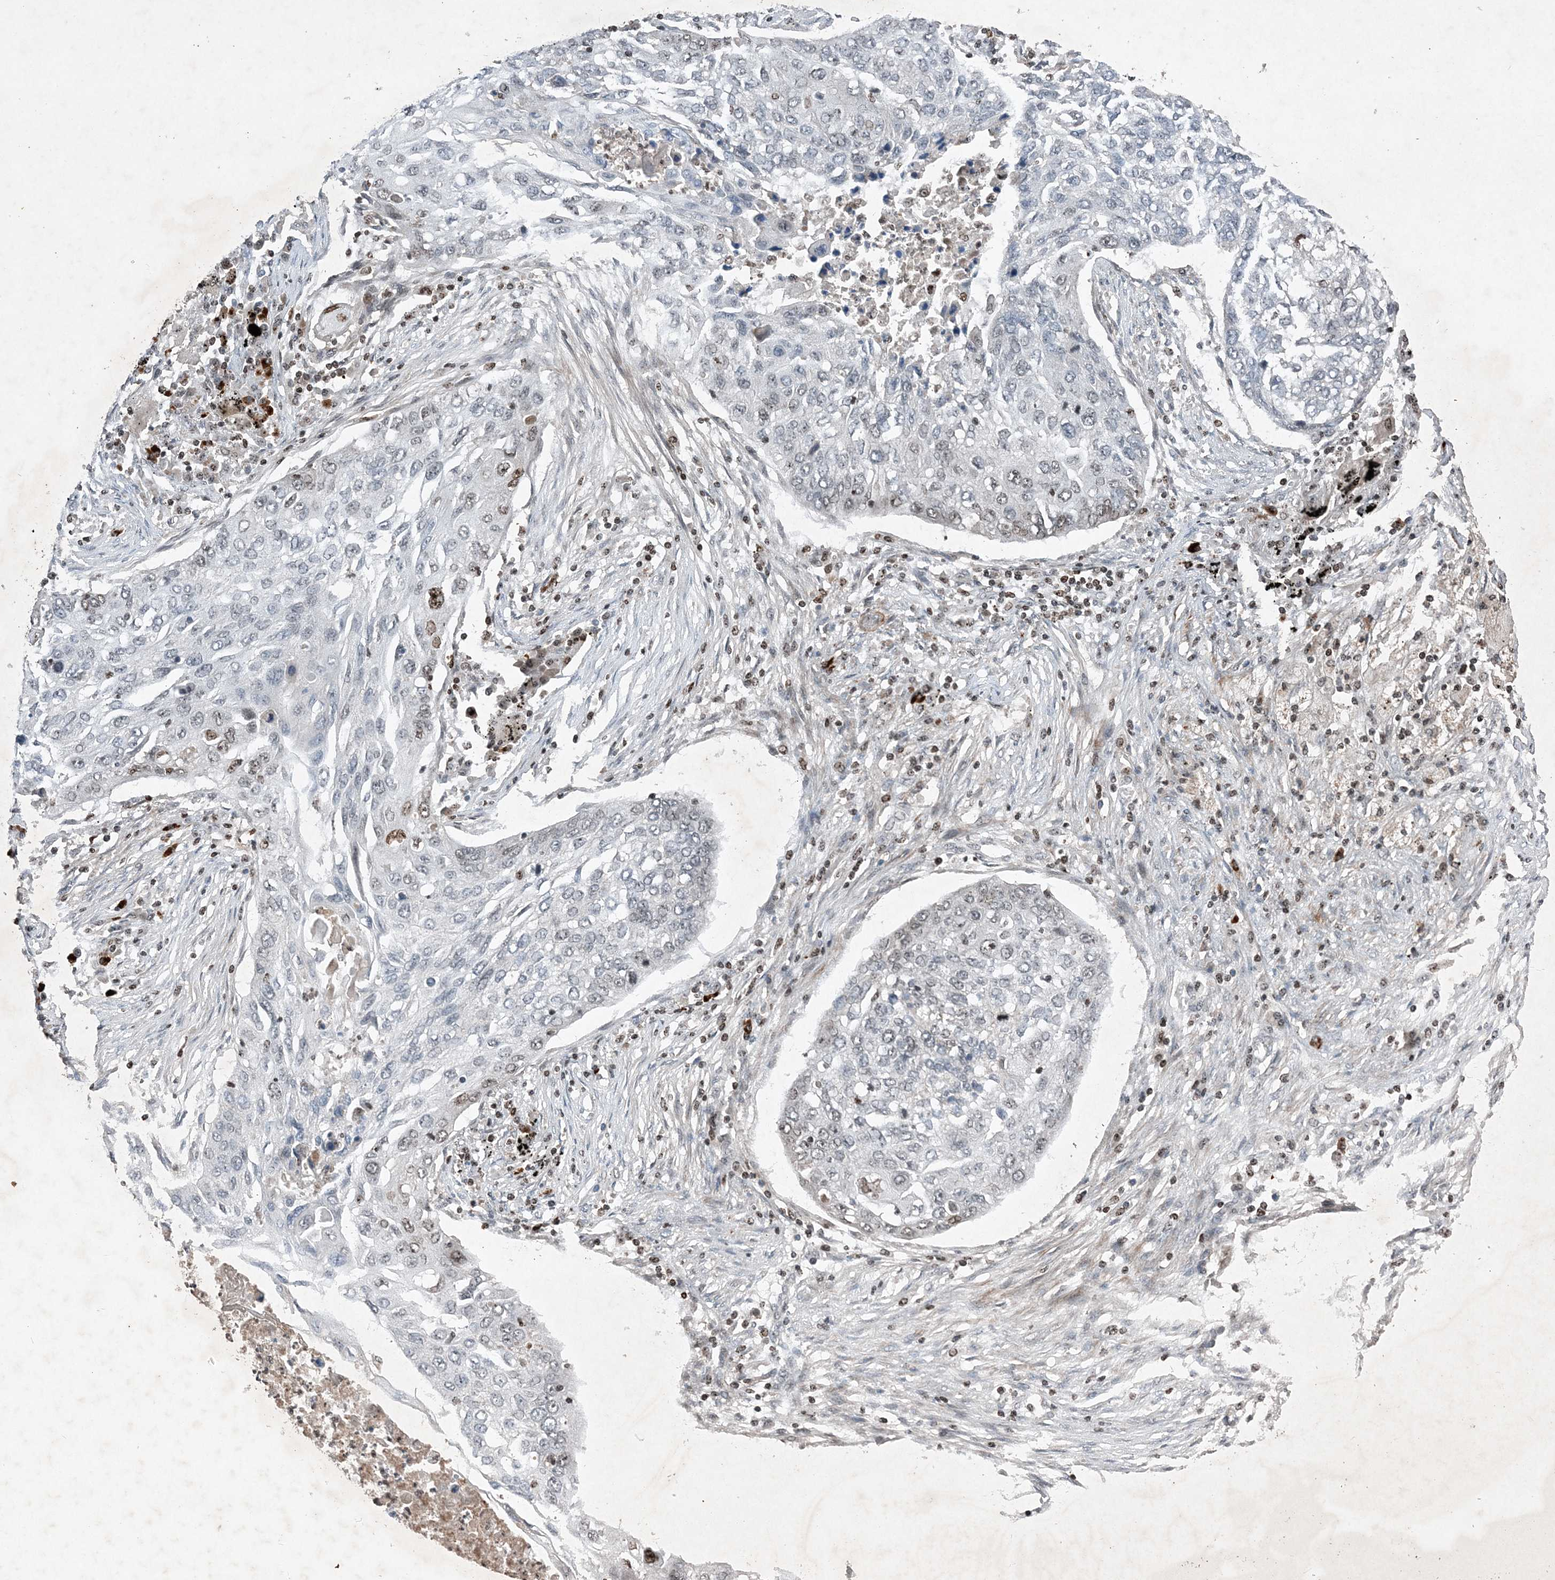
{"staining": {"intensity": "weak", "quantity": "<25%", "location": "nuclear"}, "tissue": "lung cancer", "cell_type": "Tumor cells", "image_type": "cancer", "snomed": [{"axis": "morphology", "description": "Squamous cell carcinoma, NOS"}, {"axis": "topography", "description": "Lung"}], "caption": "Immunohistochemistry (IHC) photomicrograph of neoplastic tissue: lung squamous cell carcinoma stained with DAB shows no significant protein expression in tumor cells. (DAB IHC, high magnification).", "gene": "QTRT2", "patient": {"sex": "female", "age": 63}}